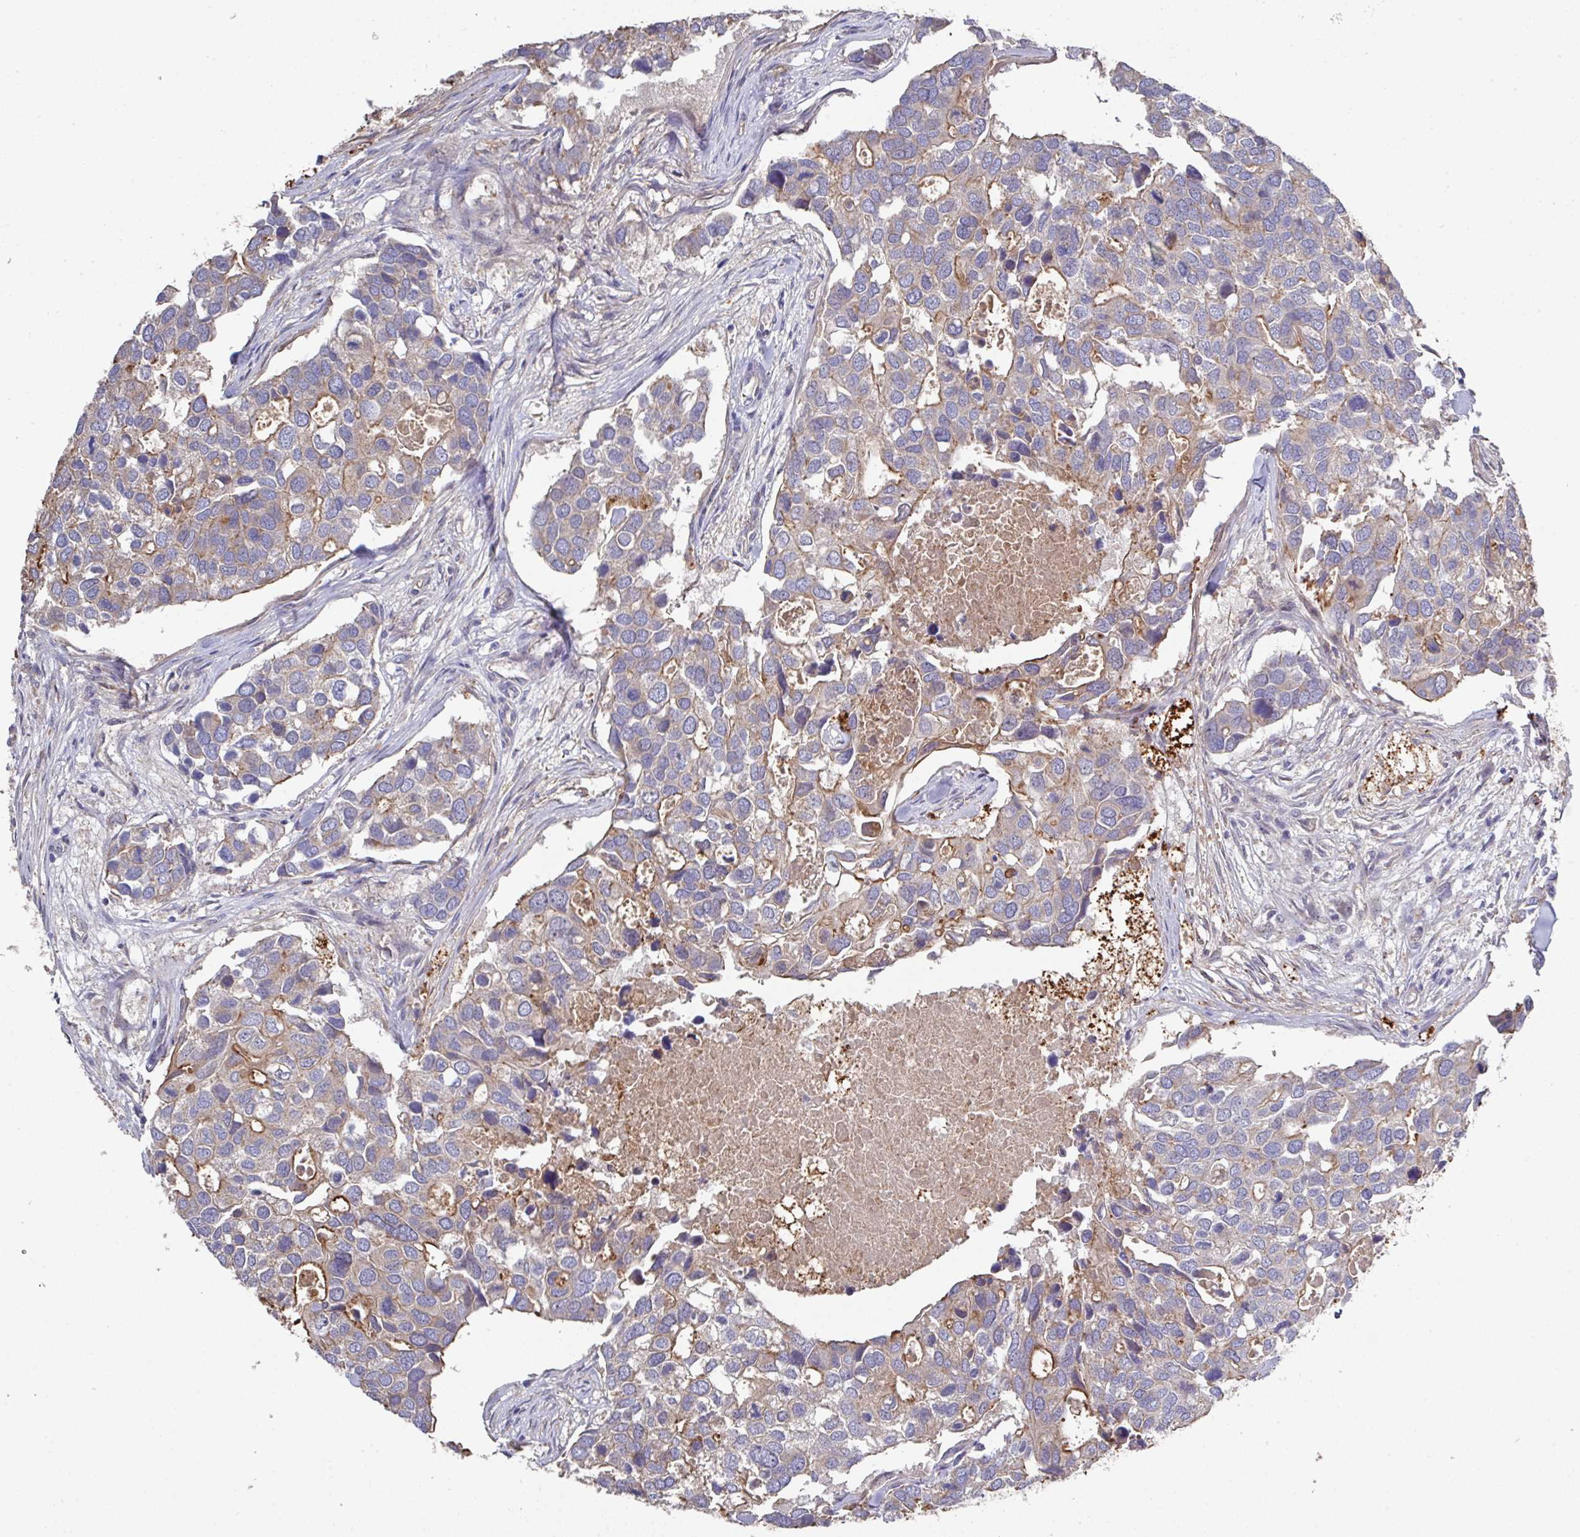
{"staining": {"intensity": "moderate", "quantity": "25%-75%", "location": "cytoplasmic/membranous"}, "tissue": "breast cancer", "cell_type": "Tumor cells", "image_type": "cancer", "snomed": [{"axis": "morphology", "description": "Duct carcinoma"}, {"axis": "topography", "description": "Breast"}], "caption": "Breast cancer tissue displays moderate cytoplasmic/membranous positivity in approximately 25%-75% of tumor cells", "gene": "PRR5", "patient": {"sex": "female", "age": 83}}